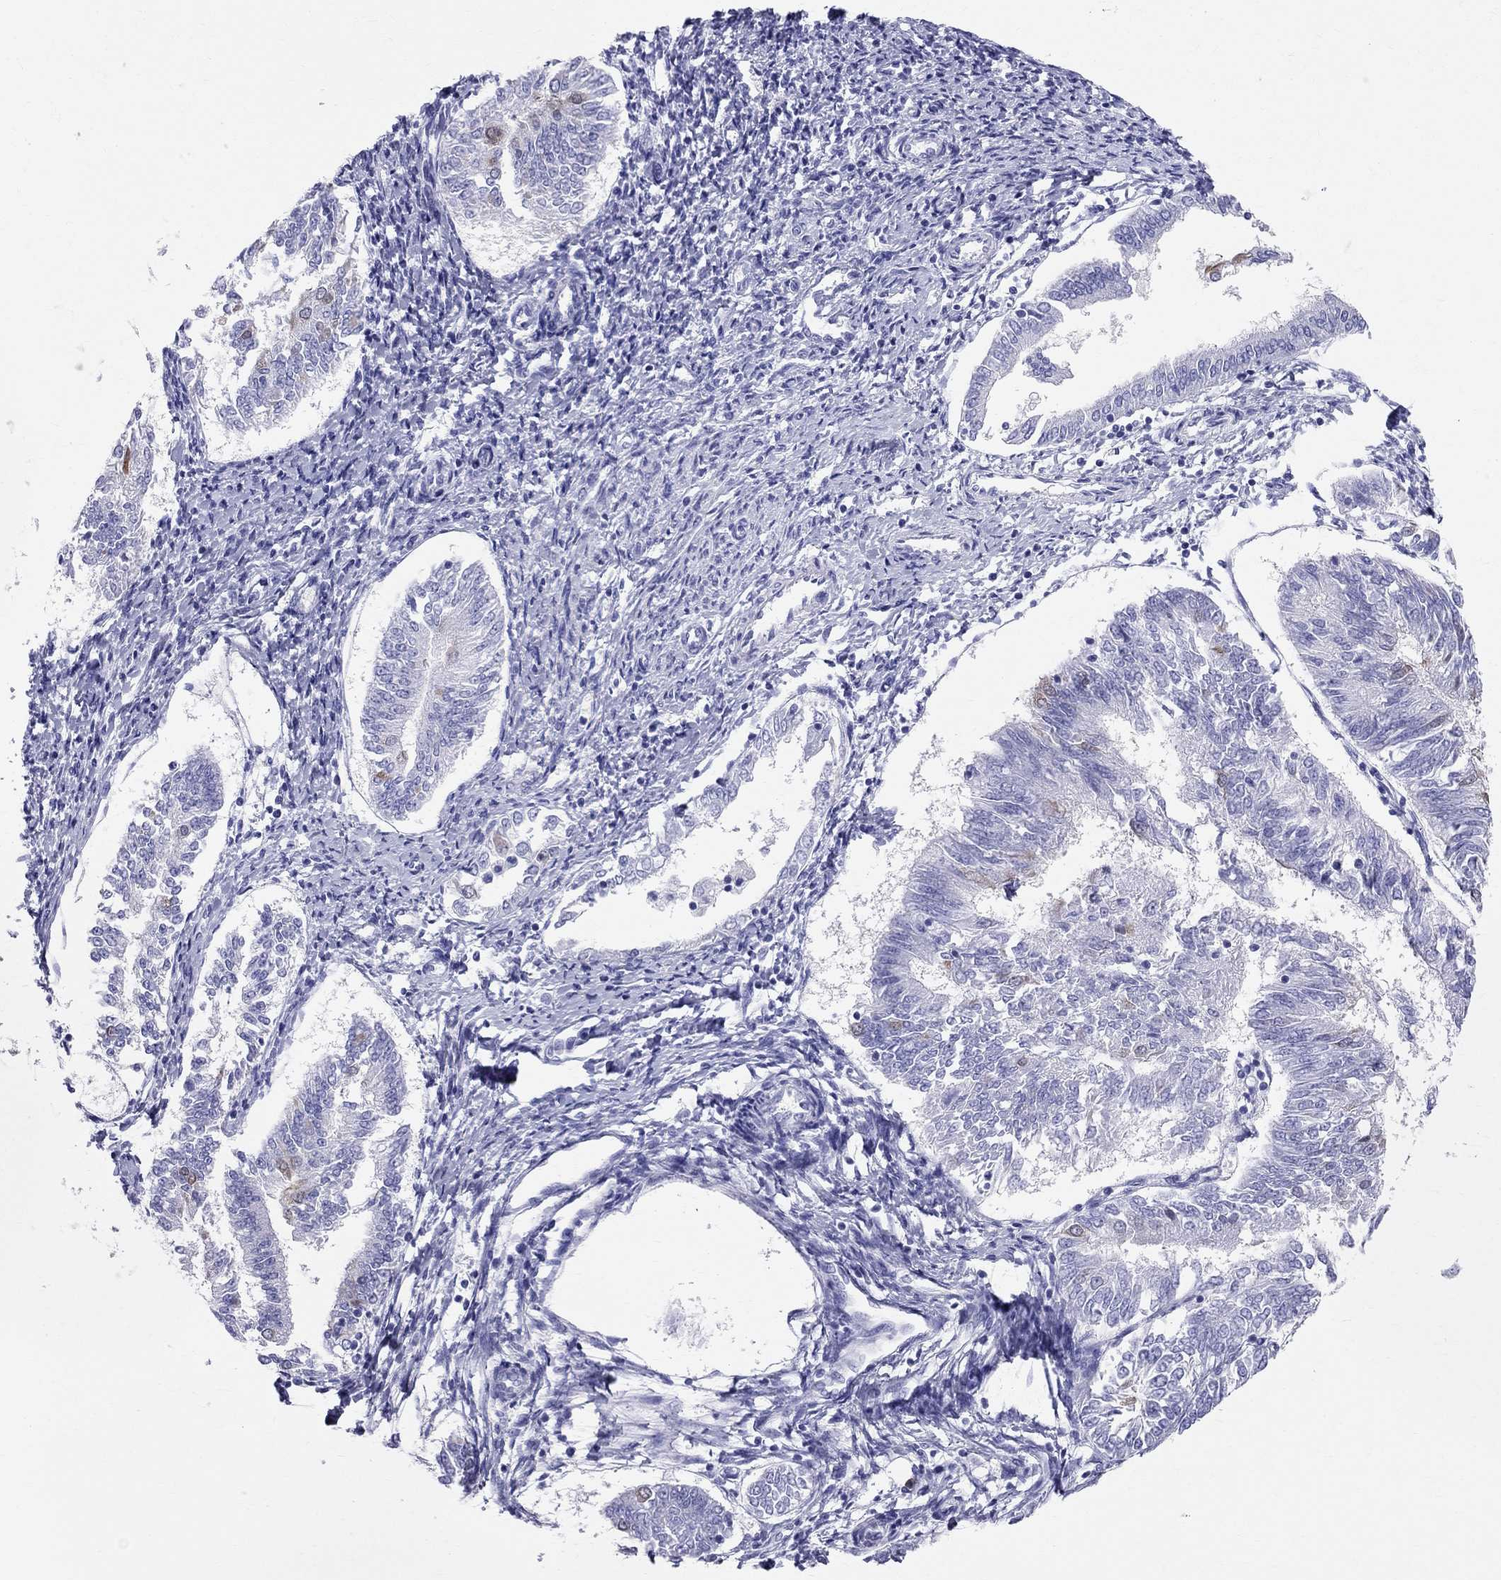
{"staining": {"intensity": "moderate", "quantity": "<25%", "location": "cytoplasmic/membranous"}, "tissue": "endometrial cancer", "cell_type": "Tumor cells", "image_type": "cancer", "snomed": [{"axis": "morphology", "description": "Adenocarcinoma, NOS"}, {"axis": "topography", "description": "Endometrium"}], "caption": "High-power microscopy captured an immunohistochemistry histopathology image of endometrial adenocarcinoma, revealing moderate cytoplasmic/membranous expression in about <25% of tumor cells. Using DAB (3,3'-diaminobenzidine) (brown) and hematoxylin (blue) stains, captured at high magnification using brightfield microscopy.", "gene": "DNAAF6", "patient": {"sex": "female", "age": 58}}